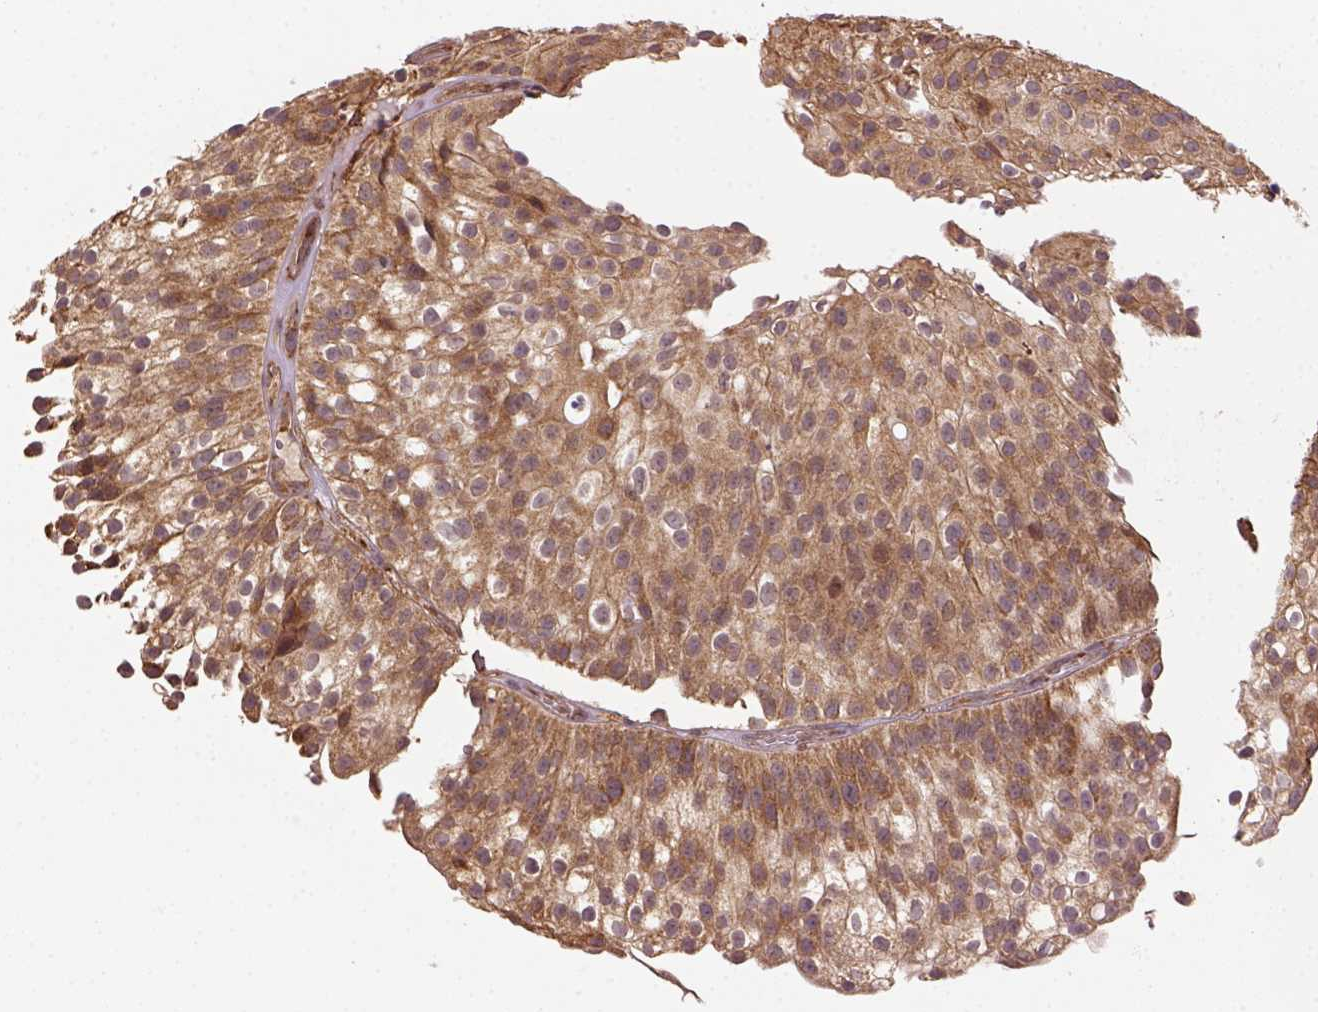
{"staining": {"intensity": "moderate", "quantity": ">75%", "location": "cytoplasmic/membranous"}, "tissue": "urothelial cancer", "cell_type": "Tumor cells", "image_type": "cancer", "snomed": [{"axis": "morphology", "description": "Urothelial carcinoma, Low grade"}, {"axis": "topography", "description": "Urinary bladder"}], "caption": "This micrograph reveals immunohistochemistry (IHC) staining of human urothelial cancer, with medium moderate cytoplasmic/membranous staining in about >75% of tumor cells.", "gene": "MAPK8IP3", "patient": {"sex": "male", "age": 70}}